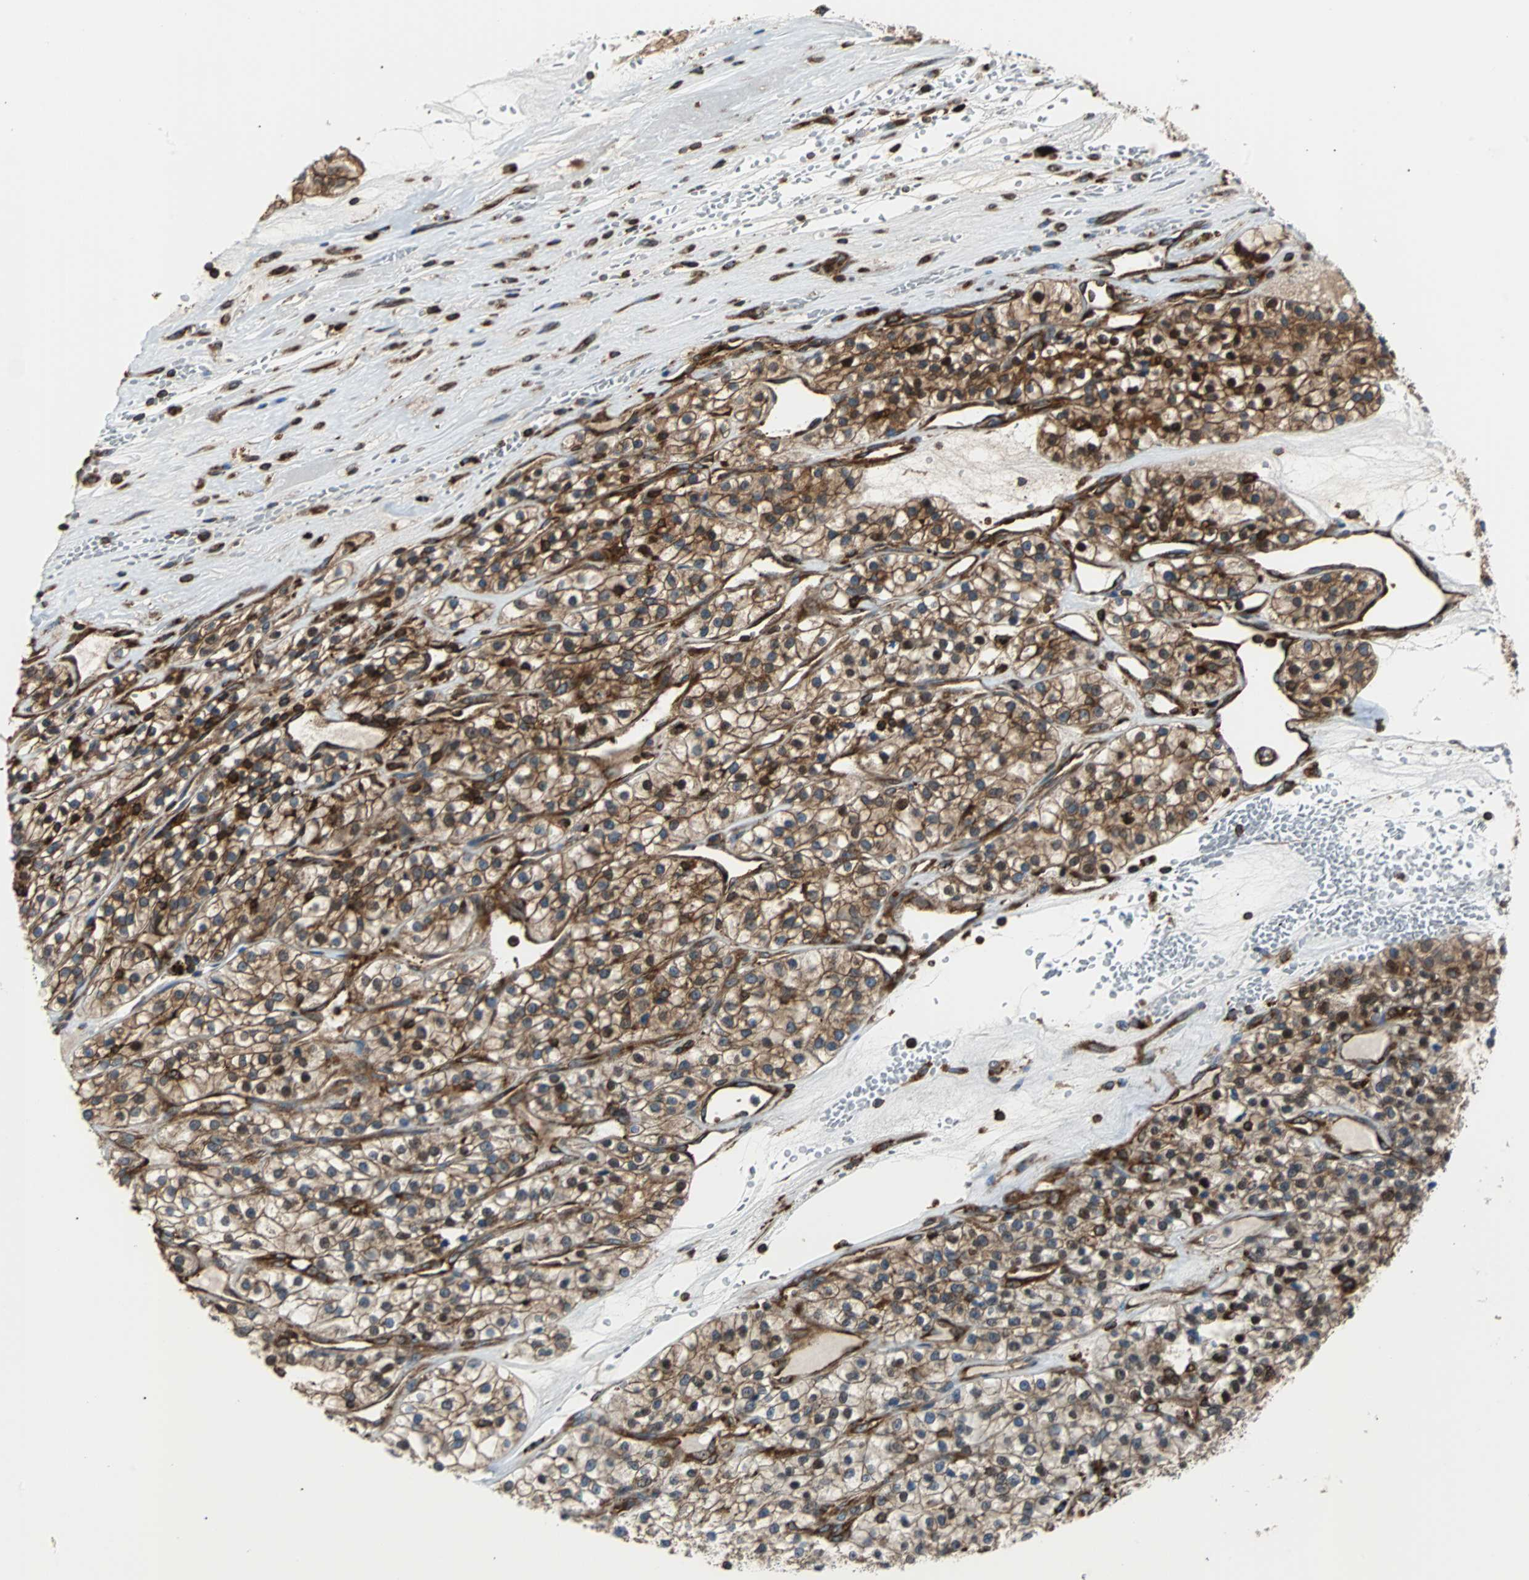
{"staining": {"intensity": "moderate", "quantity": "25%-75%", "location": "cytoplasmic/membranous"}, "tissue": "renal cancer", "cell_type": "Tumor cells", "image_type": "cancer", "snomed": [{"axis": "morphology", "description": "Adenocarcinoma, NOS"}, {"axis": "topography", "description": "Kidney"}], "caption": "Renal cancer (adenocarcinoma) tissue exhibits moderate cytoplasmic/membranous staining in approximately 25%-75% of tumor cells, visualized by immunohistochemistry. (DAB (3,3'-diaminobenzidine) IHC with brightfield microscopy, high magnification).", "gene": "RELA", "patient": {"sex": "female", "age": 57}}